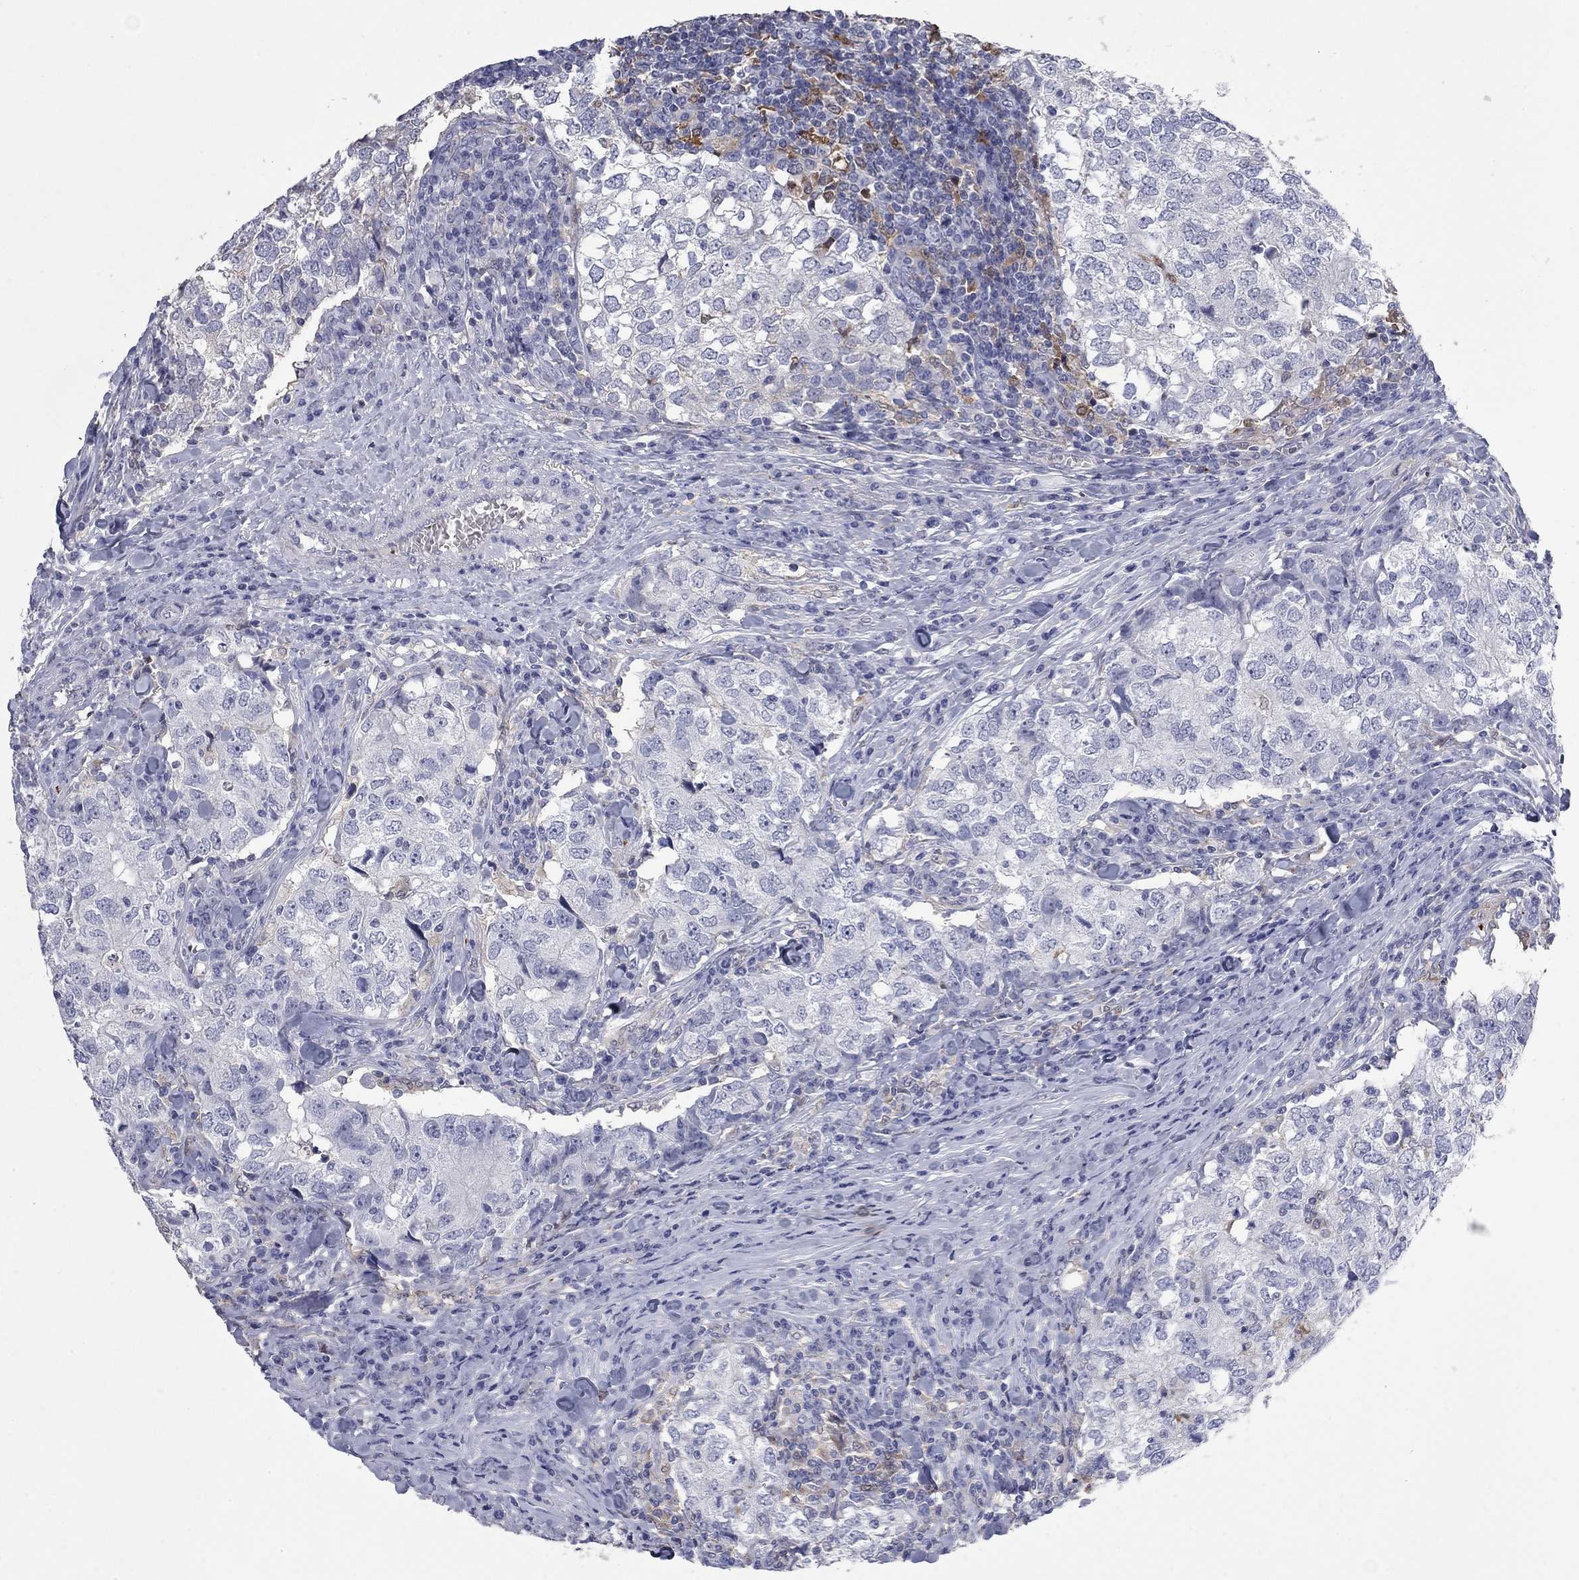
{"staining": {"intensity": "weak", "quantity": "<25%", "location": "cytoplasmic/membranous"}, "tissue": "breast cancer", "cell_type": "Tumor cells", "image_type": "cancer", "snomed": [{"axis": "morphology", "description": "Duct carcinoma"}, {"axis": "topography", "description": "Breast"}], "caption": "This micrograph is of breast cancer stained with immunohistochemistry to label a protein in brown with the nuclei are counter-stained blue. There is no expression in tumor cells.", "gene": "PLEK", "patient": {"sex": "female", "age": 30}}